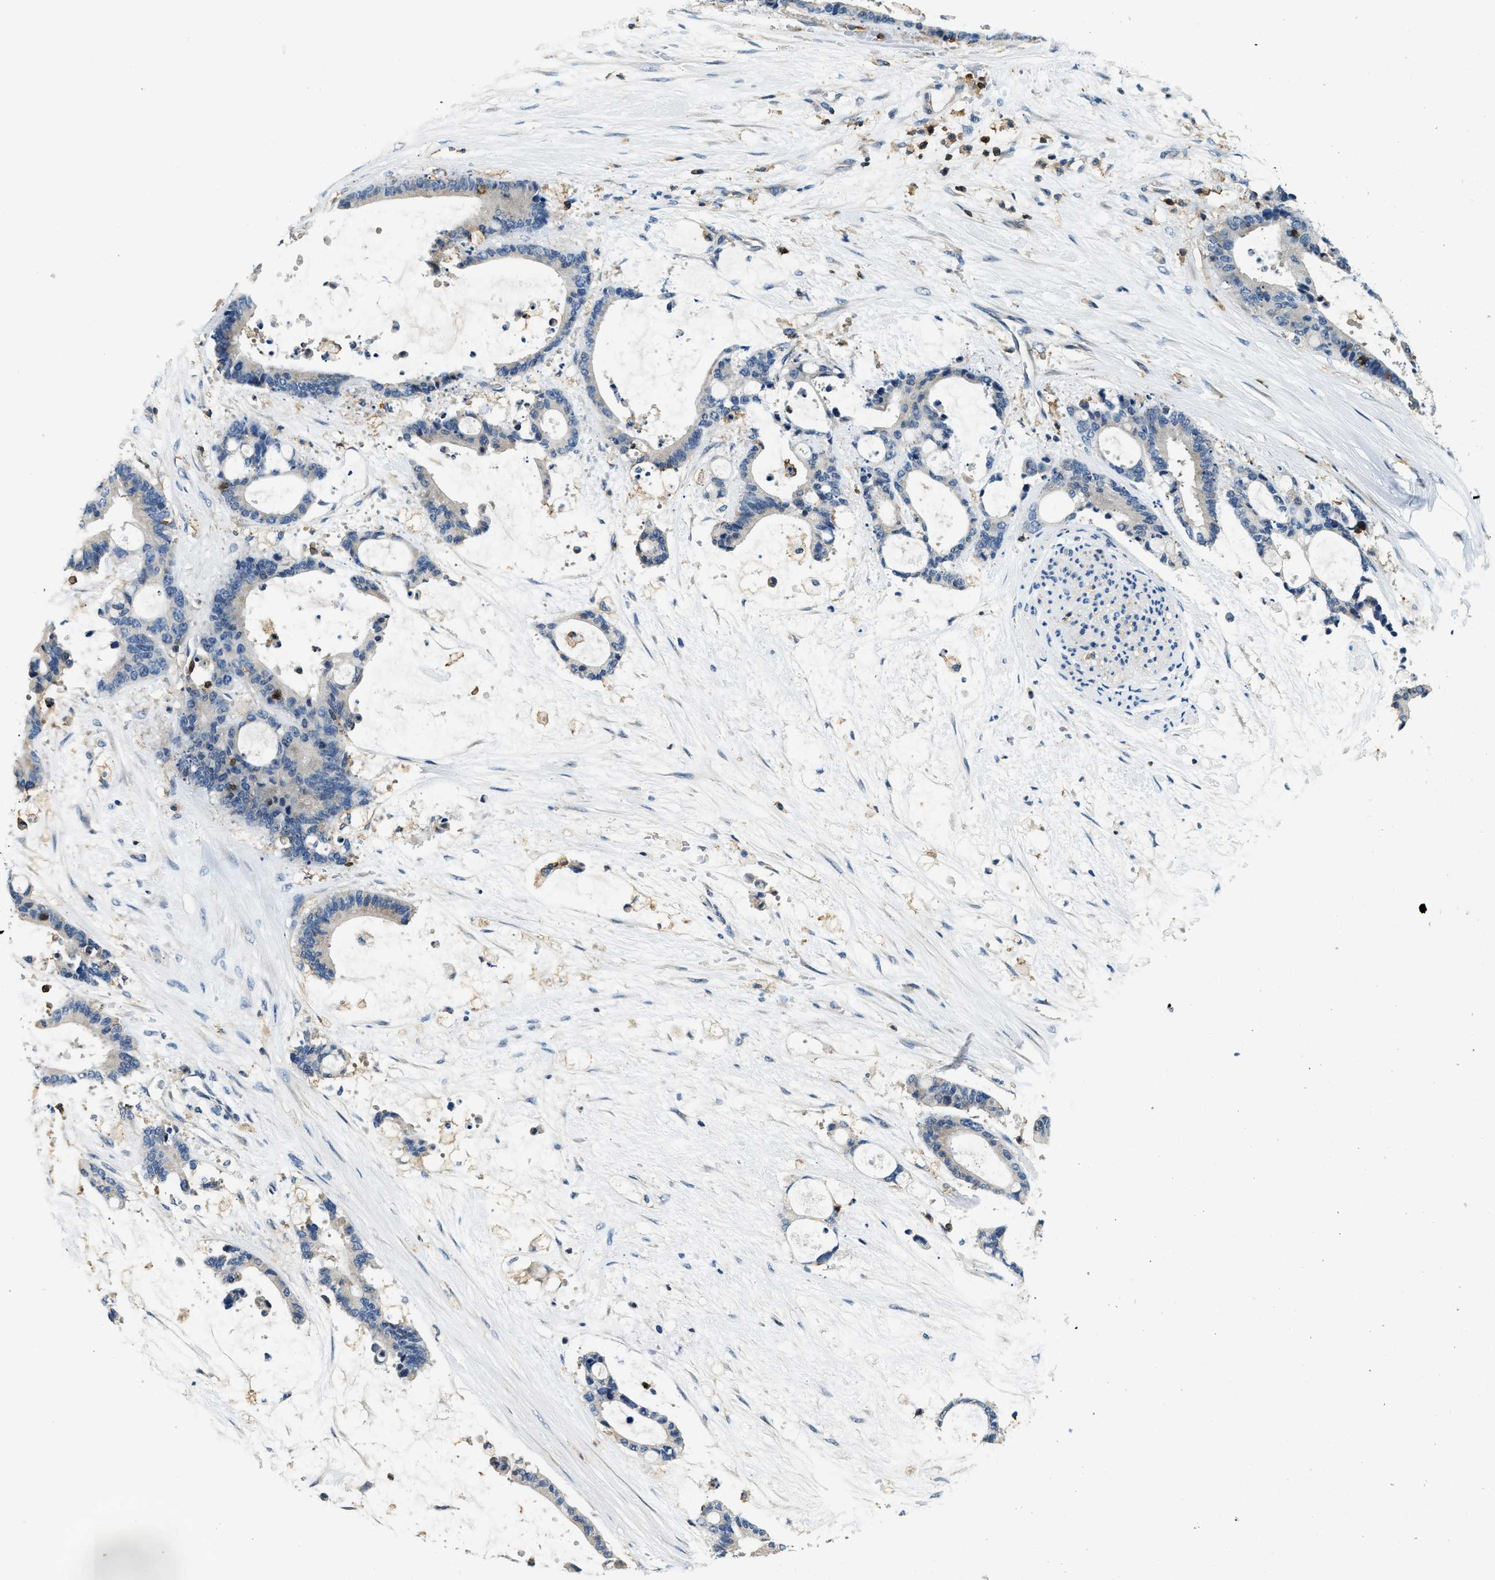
{"staining": {"intensity": "negative", "quantity": "none", "location": "none"}, "tissue": "liver cancer", "cell_type": "Tumor cells", "image_type": "cancer", "snomed": [{"axis": "morphology", "description": "Normal tissue, NOS"}, {"axis": "morphology", "description": "Cholangiocarcinoma"}, {"axis": "topography", "description": "Liver"}, {"axis": "topography", "description": "Peripheral nerve tissue"}], "caption": "A high-resolution image shows immunohistochemistry staining of liver cancer (cholangiocarcinoma), which shows no significant positivity in tumor cells. (DAB immunohistochemistry (IHC), high magnification).", "gene": "MYO1G", "patient": {"sex": "female", "age": 73}}